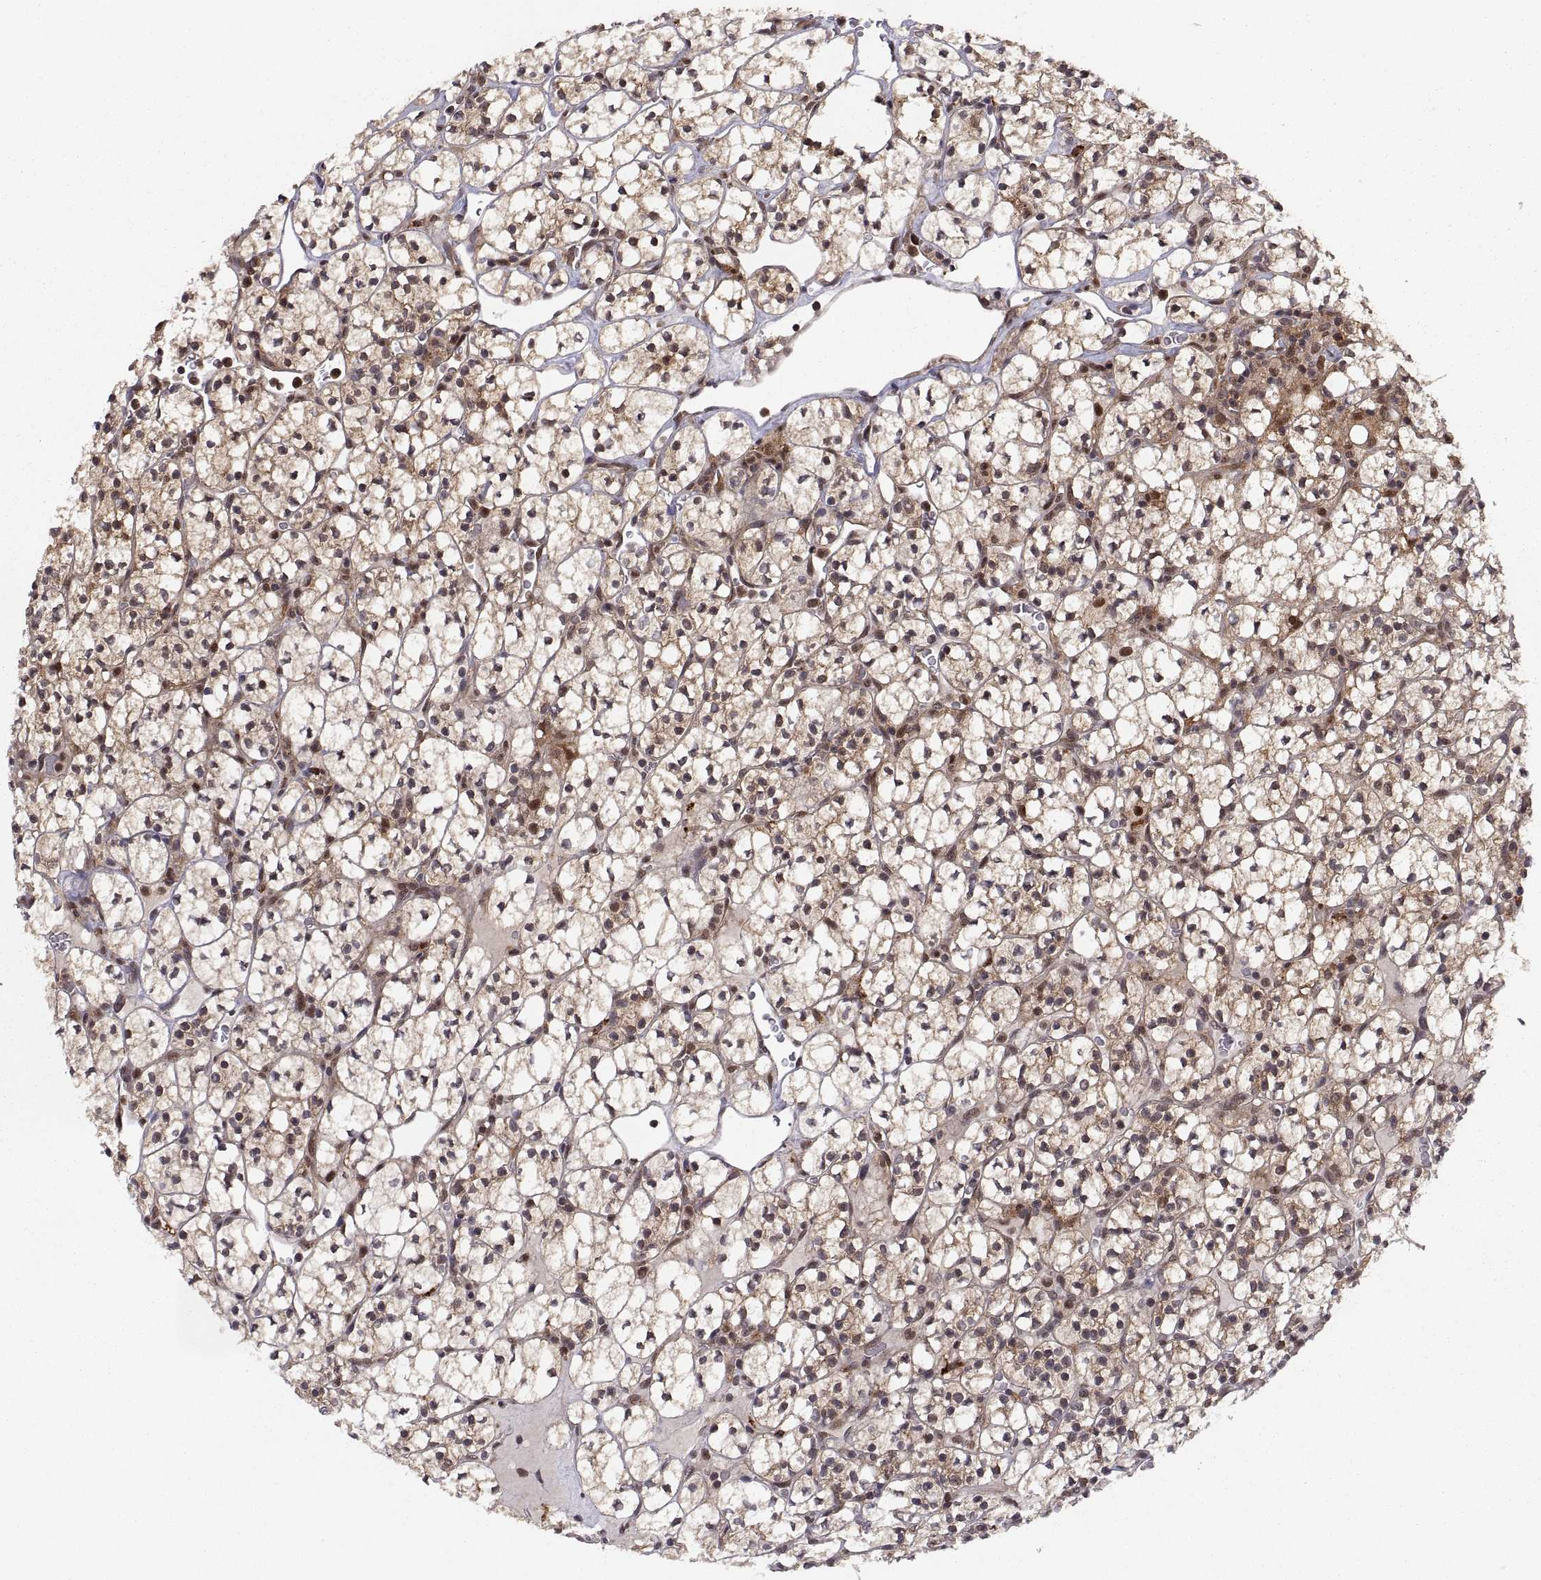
{"staining": {"intensity": "moderate", "quantity": ">75%", "location": "cytoplasmic/membranous"}, "tissue": "renal cancer", "cell_type": "Tumor cells", "image_type": "cancer", "snomed": [{"axis": "morphology", "description": "Adenocarcinoma, NOS"}, {"axis": "topography", "description": "Kidney"}], "caption": "Brown immunohistochemical staining in renal adenocarcinoma exhibits moderate cytoplasmic/membranous positivity in approximately >75% of tumor cells.", "gene": "PSMC2", "patient": {"sex": "female", "age": 89}}